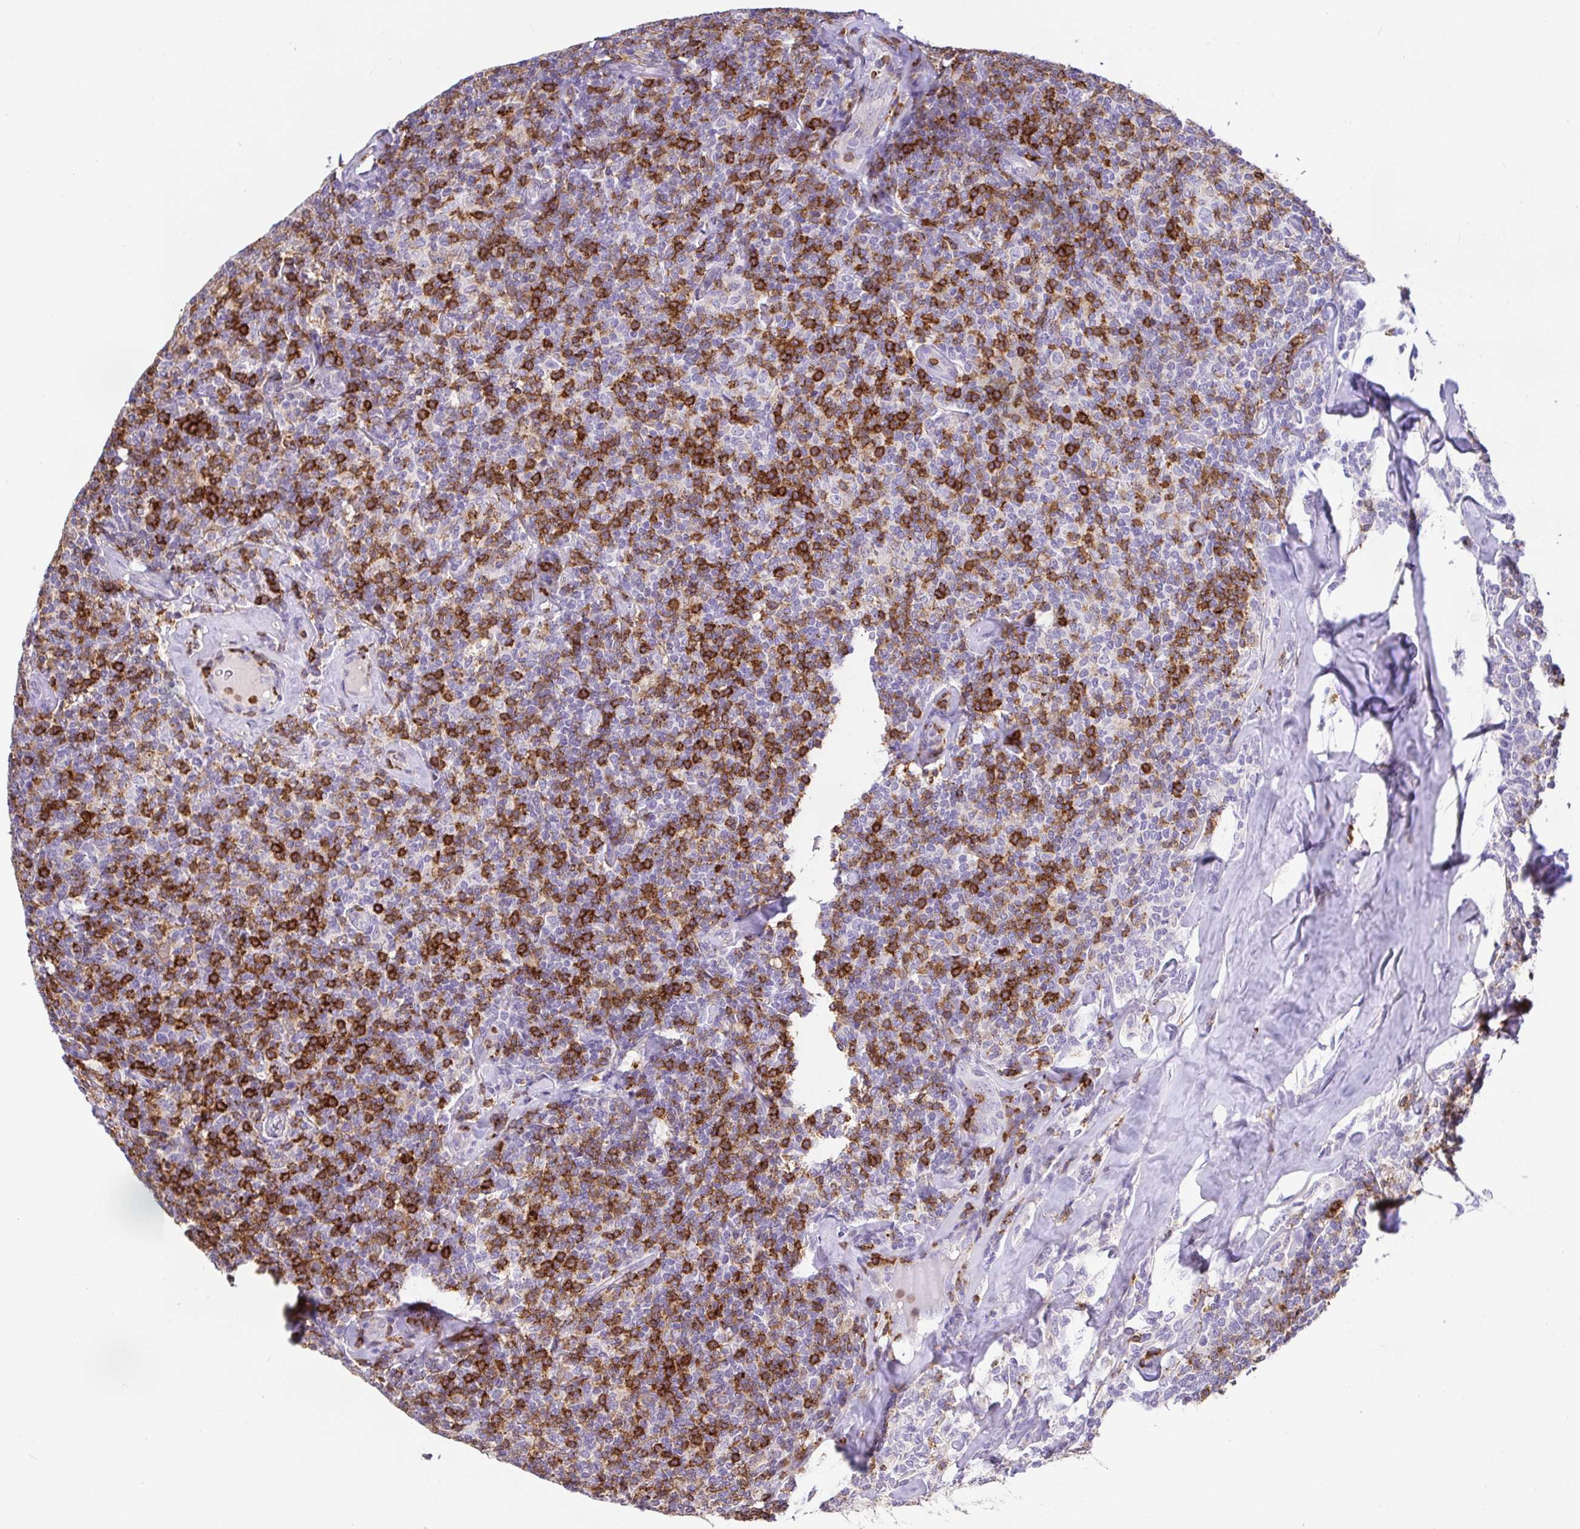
{"staining": {"intensity": "negative", "quantity": "none", "location": "none"}, "tissue": "lymphoma", "cell_type": "Tumor cells", "image_type": "cancer", "snomed": [{"axis": "morphology", "description": "Malignant lymphoma, non-Hodgkin's type, Low grade"}, {"axis": "topography", "description": "Lymph node"}], "caption": "The immunohistochemistry histopathology image has no significant expression in tumor cells of malignant lymphoma, non-Hodgkin's type (low-grade) tissue. (DAB (3,3'-diaminobenzidine) IHC visualized using brightfield microscopy, high magnification).", "gene": "SKAP1", "patient": {"sex": "female", "age": 56}}